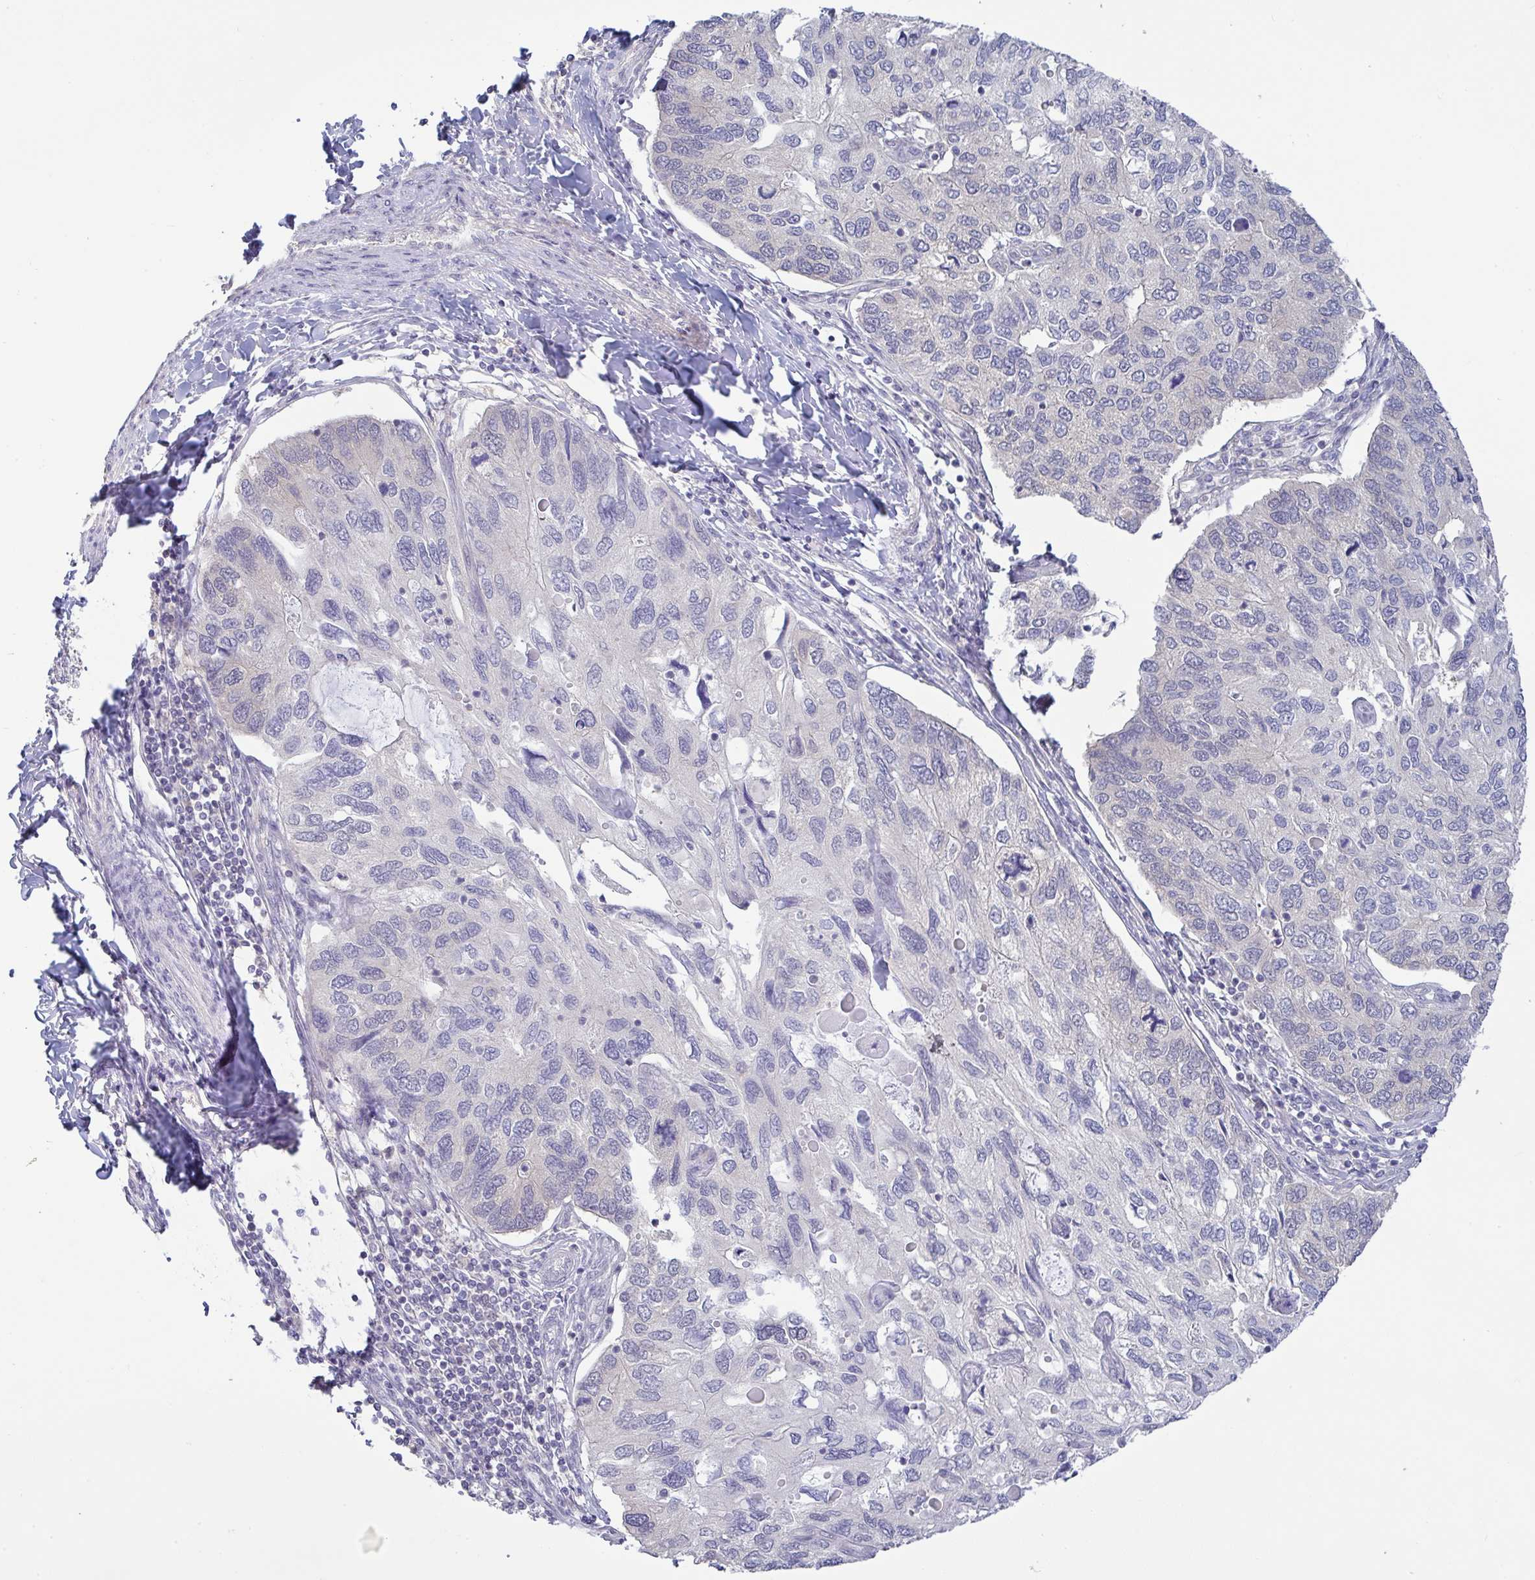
{"staining": {"intensity": "negative", "quantity": "none", "location": "none"}, "tissue": "endometrial cancer", "cell_type": "Tumor cells", "image_type": "cancer", "snomed": [{"axis": "morphology", "description": "Carcinoma, NOS"}, {"axis": "topography", "description": "Uterus"}], "caption": "Immunohistochemistry image of neoplastic tissue: human endometrial cancer (carcinoma) stained with DAB demonstrates no significant protein expression in tumor cells. (DAB (3,3'-diaminobenzidine) IHC, high magnification).", "gene": "HYPK", "patient": {"sex": "female", "age": 76}}